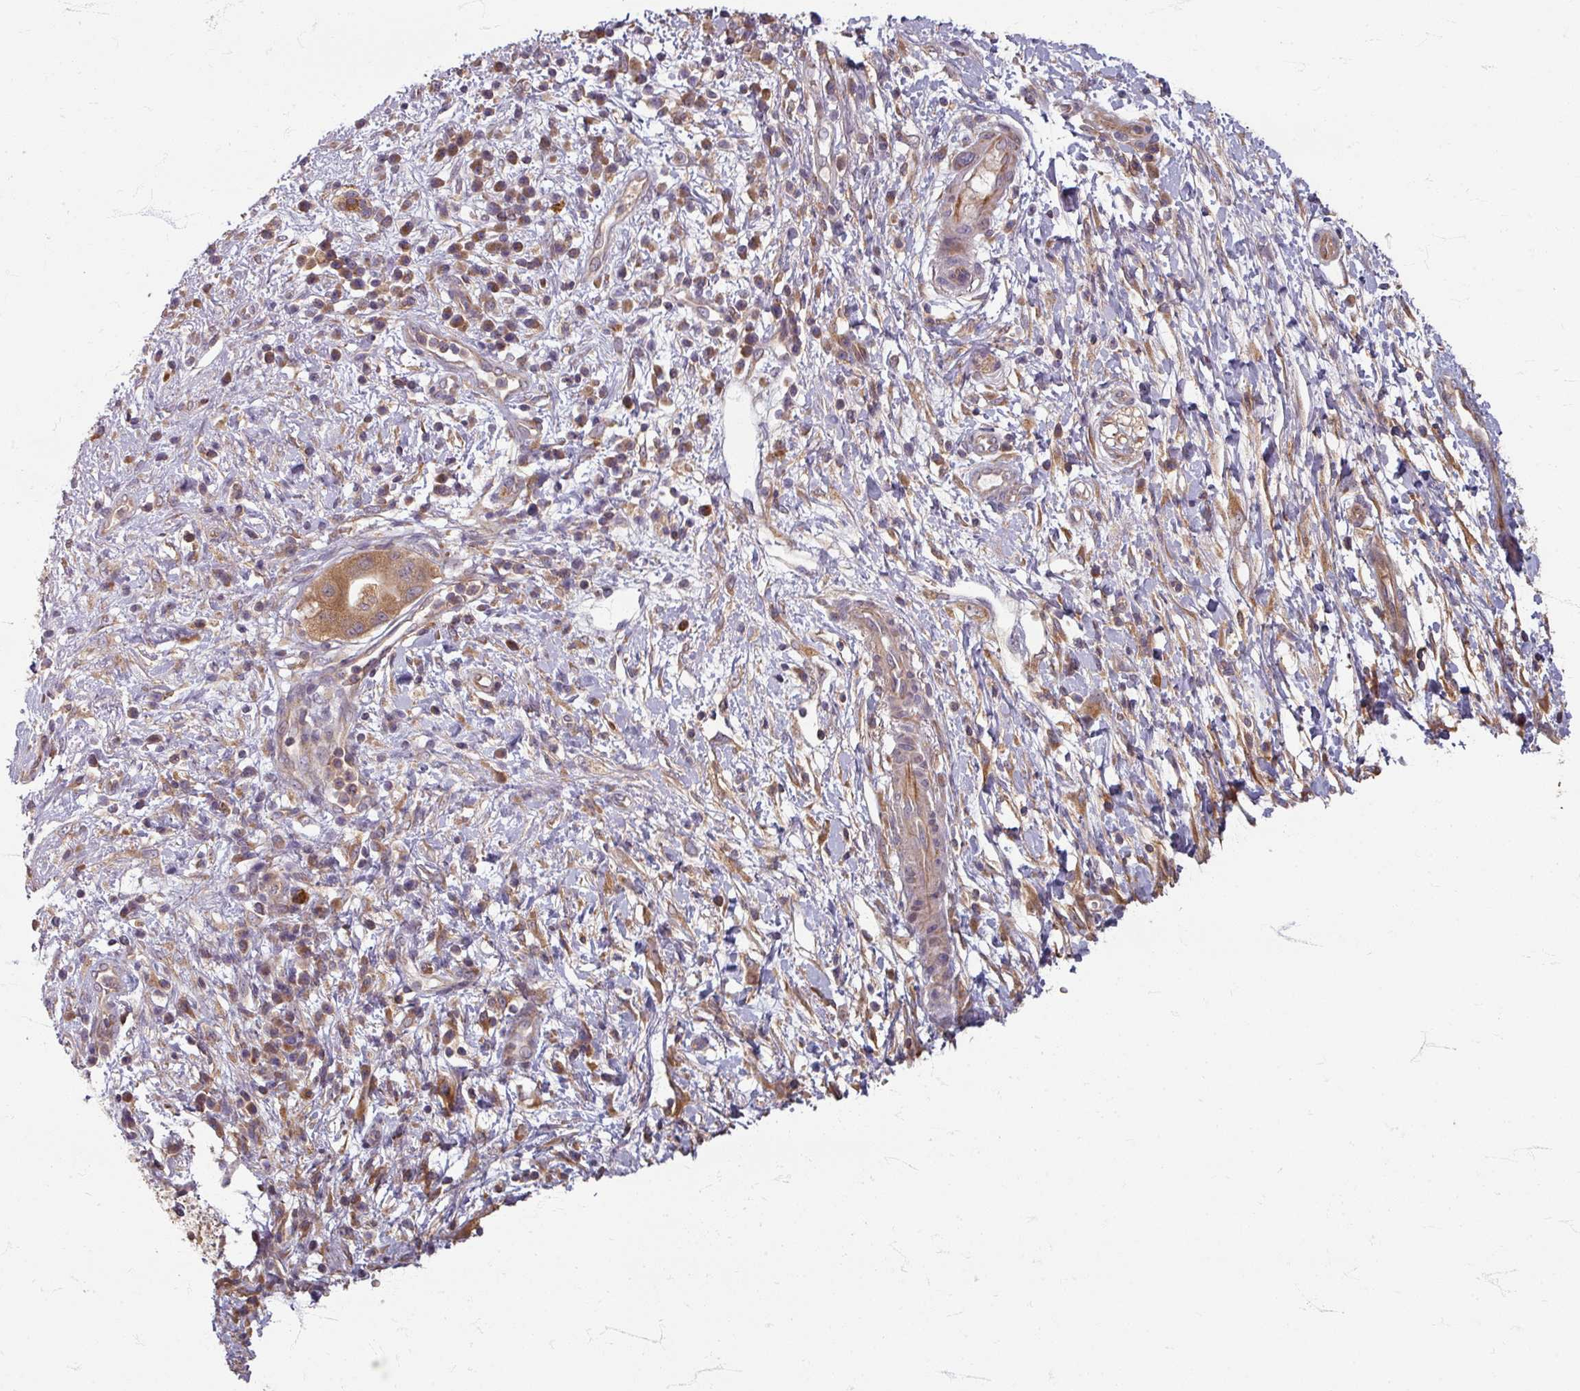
{"staining": {"intensity": "moderate", "quantity": ">75%", "location": "cytoplasmic/membranous"}, "tissue": "pancreatic cancer", "cell_type": "Tumor cells", "image_type": "cancer", "snomed": [{"axis": "morphology", "description": "Adenocarcinoma, NOS"}, {"axis": "topography", "description": "Pancreas"}], "caption": "Pancreatic cancer stained with a protein marker reveals moderate staining in tumor cells.", "gene": "STAM", "patient": {"sex": "male", "age": 68}}